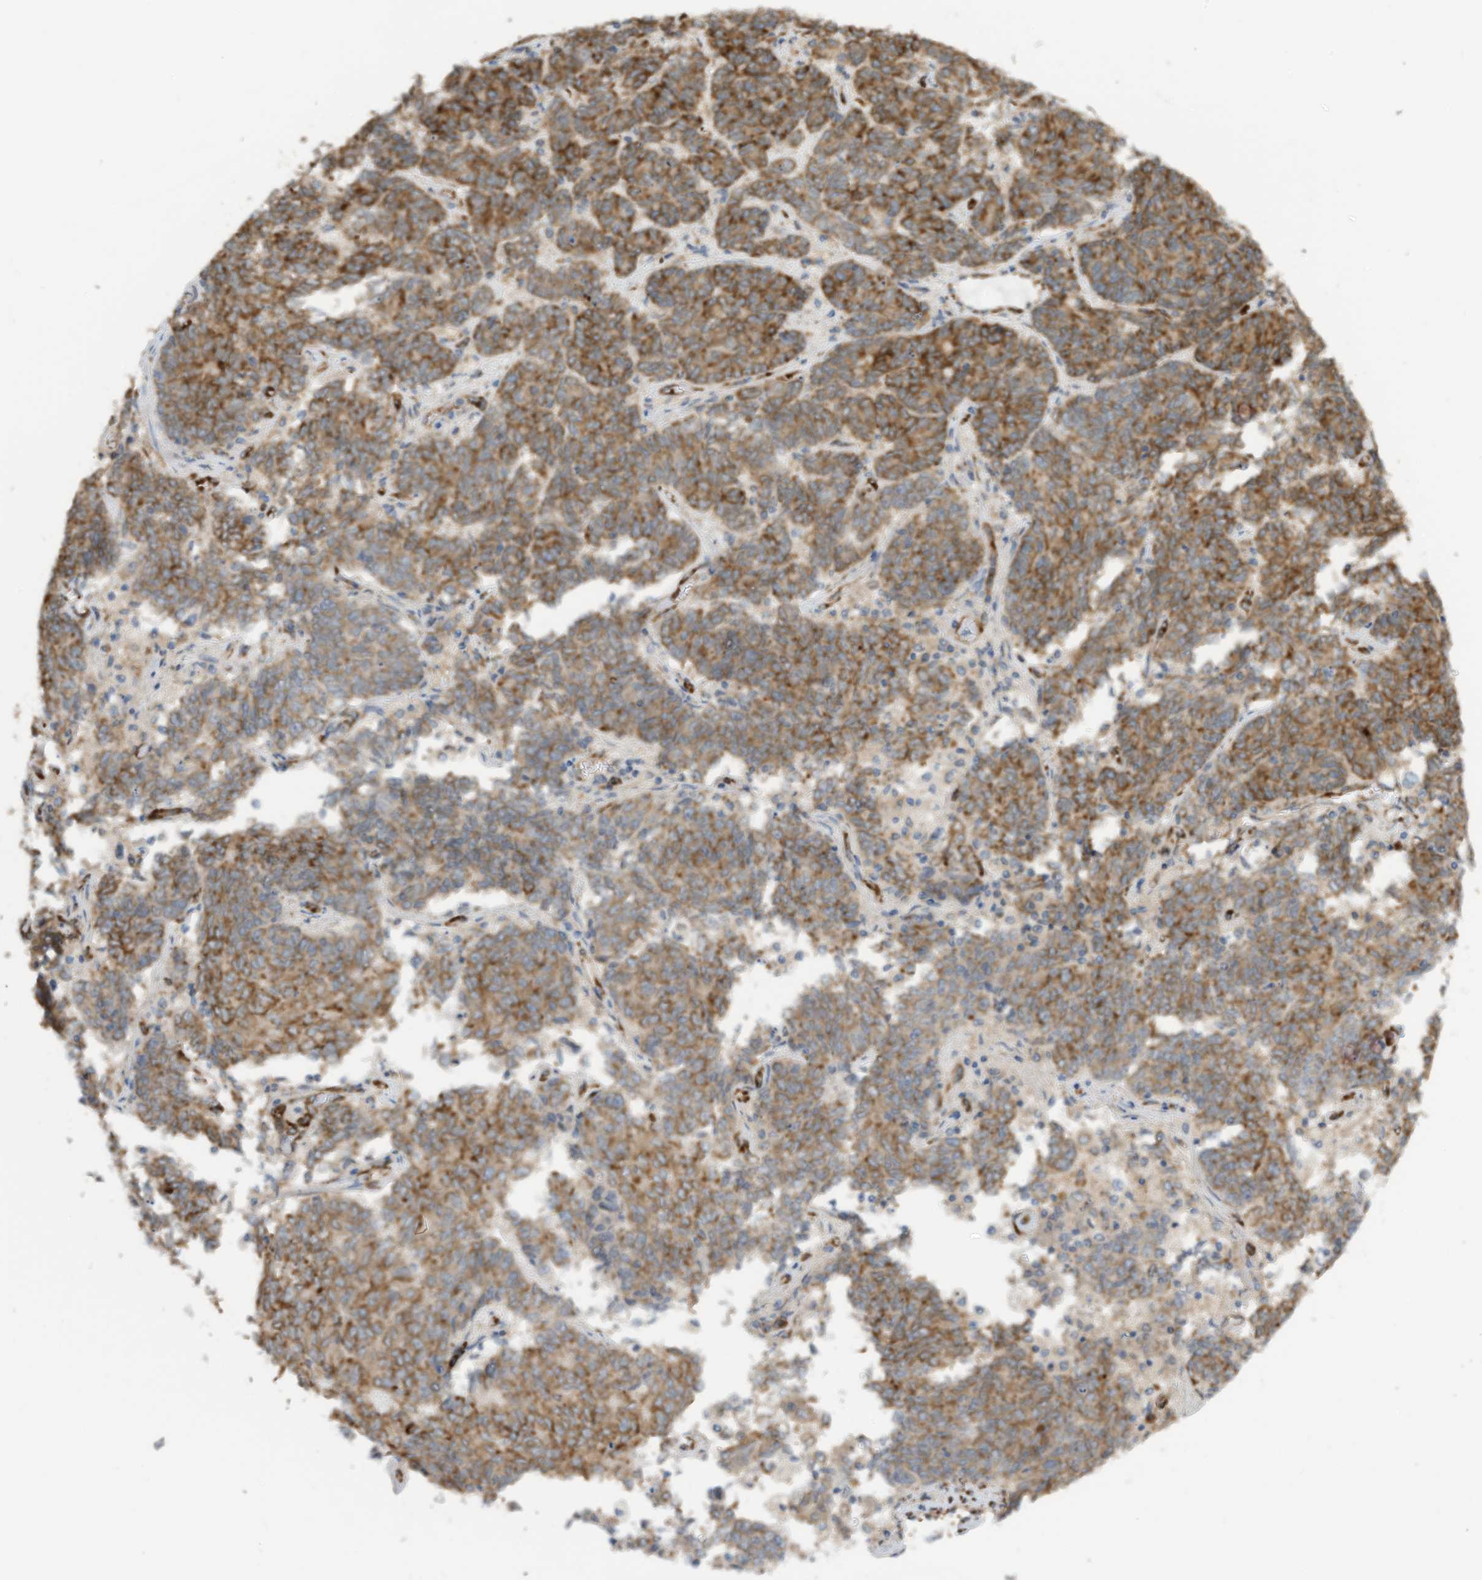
{"staining": {"intensity": "moderate", "quantity": ">75%", "location": "cytoplasmic/membranous"}, "tissue": "endometrial cancer", "cell_type": "Tumor cells", "image_type": "cancer", "snomed": [{"axis": "morphology", "description": "Adenocarcinoma, NOS"}, {"axis": "topography", "description": "Endometrium"}], "caption": "Protein staining of endometrial adenocarcinoma tissue demonstrates moderate cytoplasmic/membranous expression in approximately >75% of tumor cells.", "gene": "ZBTB45", "patient": {"sex": "female", "age": 80}}